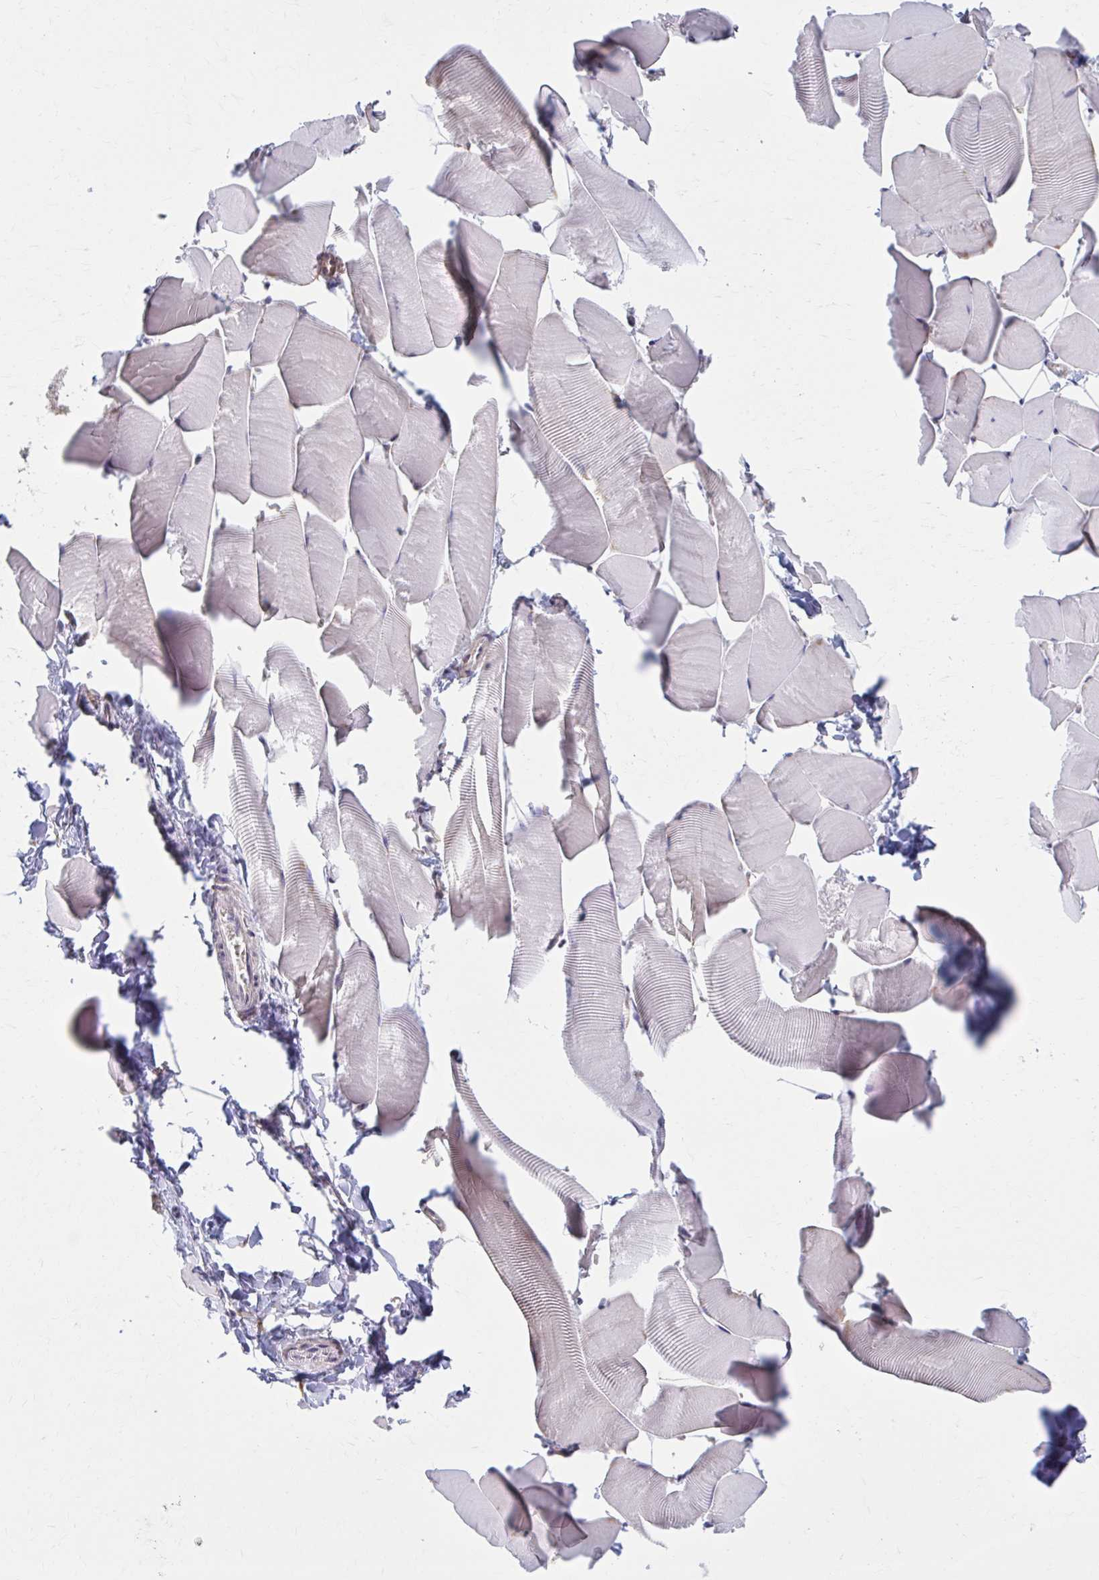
{"staining": {"intensity": "weak", "quantity": "<25%", "location": "cytoplasmic/membranous"}, "tissue": "skeletal muscle", "cell_type": "Myocytes", "image_type": "normal", "snomed": [{"axis": "morphology", "description": "Normal tissue, NOS"}, {"axis": "topography", "description": "Skeletal muscle"}], "caption": "Immunohistochemistry (IHC) micrograph of unremarkable skeletal muscle stained for a protein (brown), which exhibits no expression in myocytes.", "gene": "CHST3", "patient": {"sex": "male", "age": 25}}